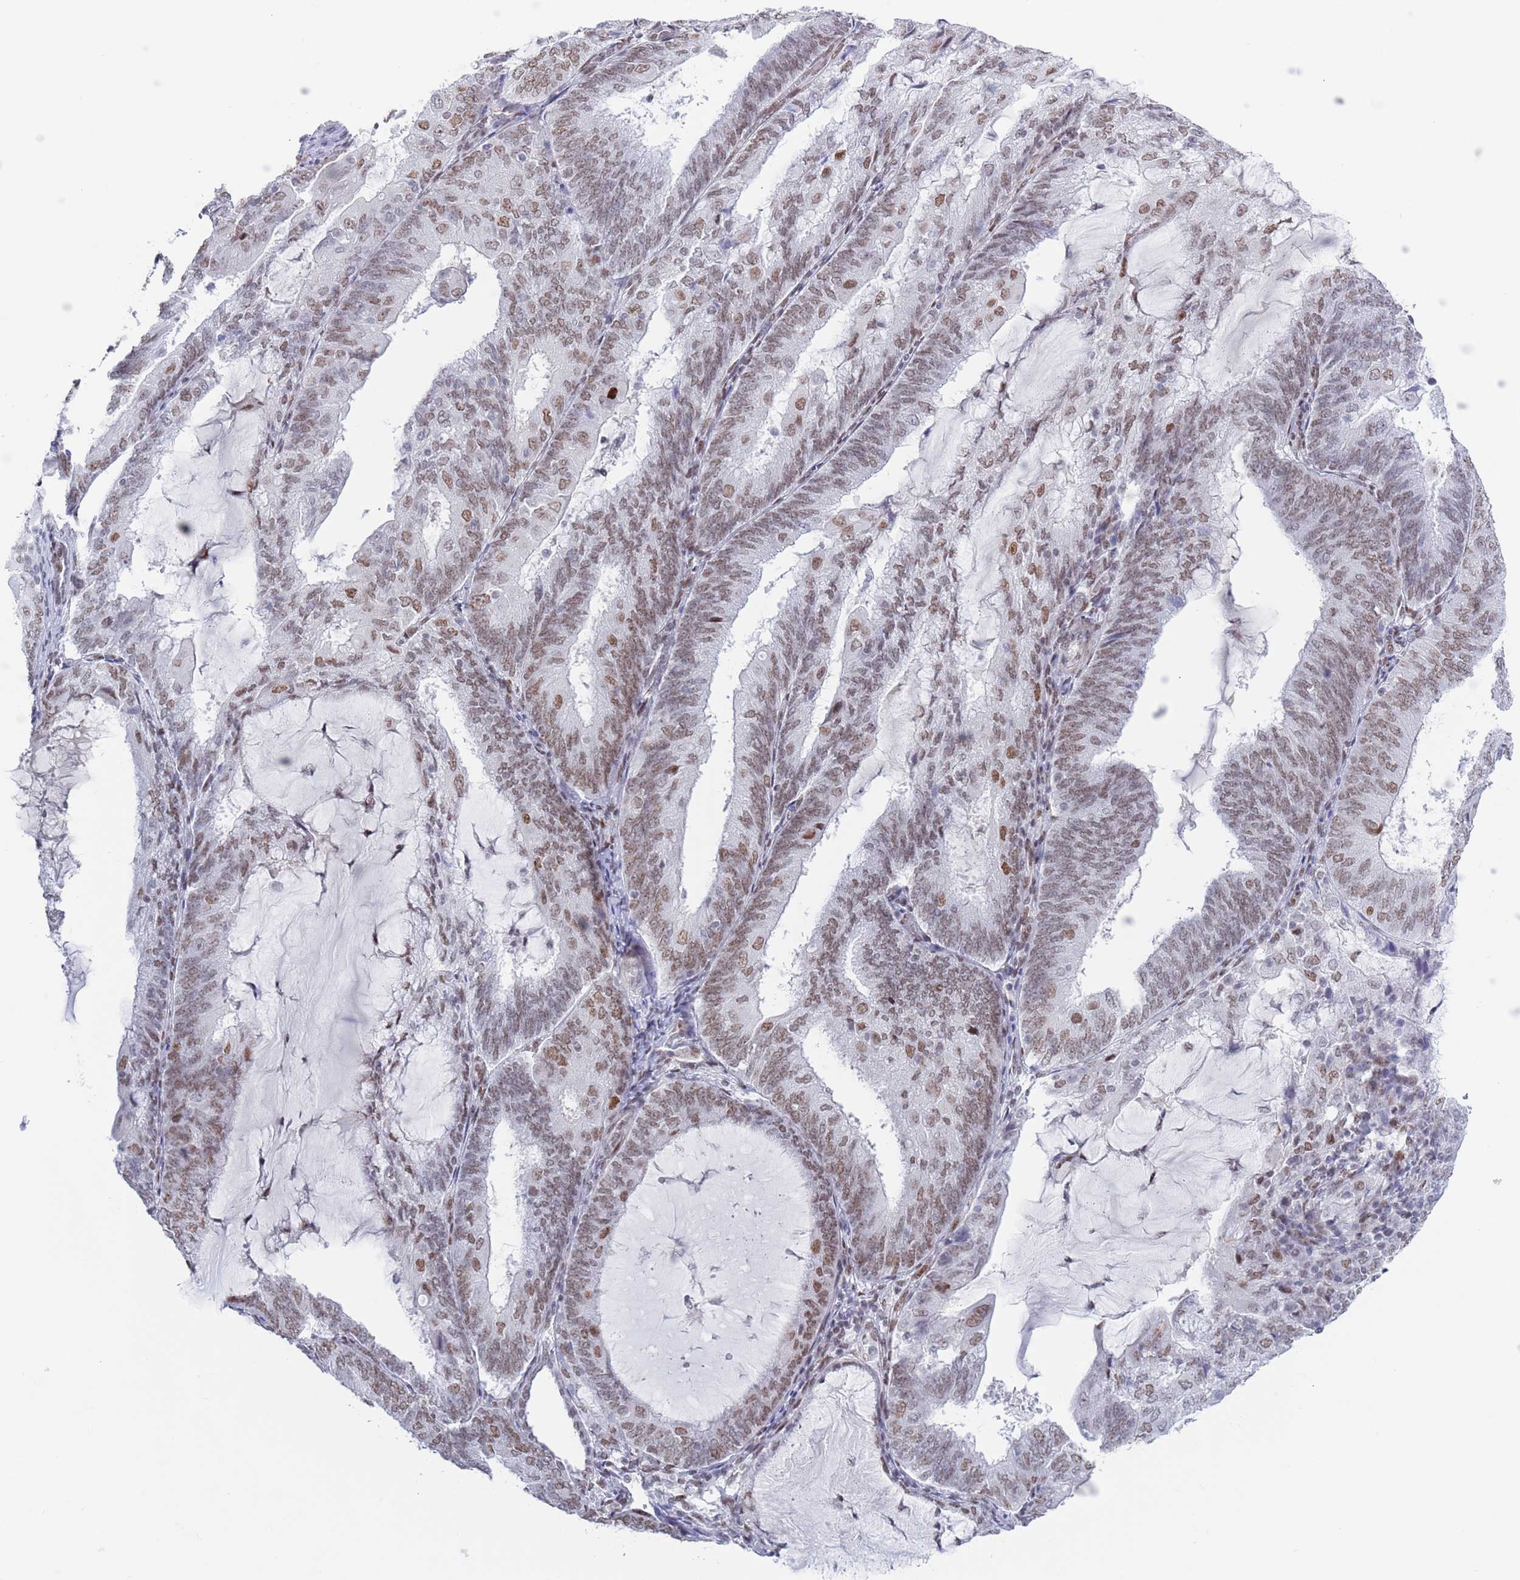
{"staining": {"intensity": "moderate", "quantity": ">75%", "location": "nuclear"}, "tissue": "endometrial cancer", "cell_type": "Tumor cells", "image_type": "cancer", "snomed": [{"axis": "morphology", "description": "Adenocarcinoma, NOS"}, {"axis": "topography", "description": "Endometrium"}], "caption": "Immunohistochemical staining of human endometrial cancer (adenocarcinoma) exhibits medium levels of moderate nuclear expression in about >75% of tumor cells.", "gene": "ZNF382", "patient": {"sex": "female", "age": 81}}